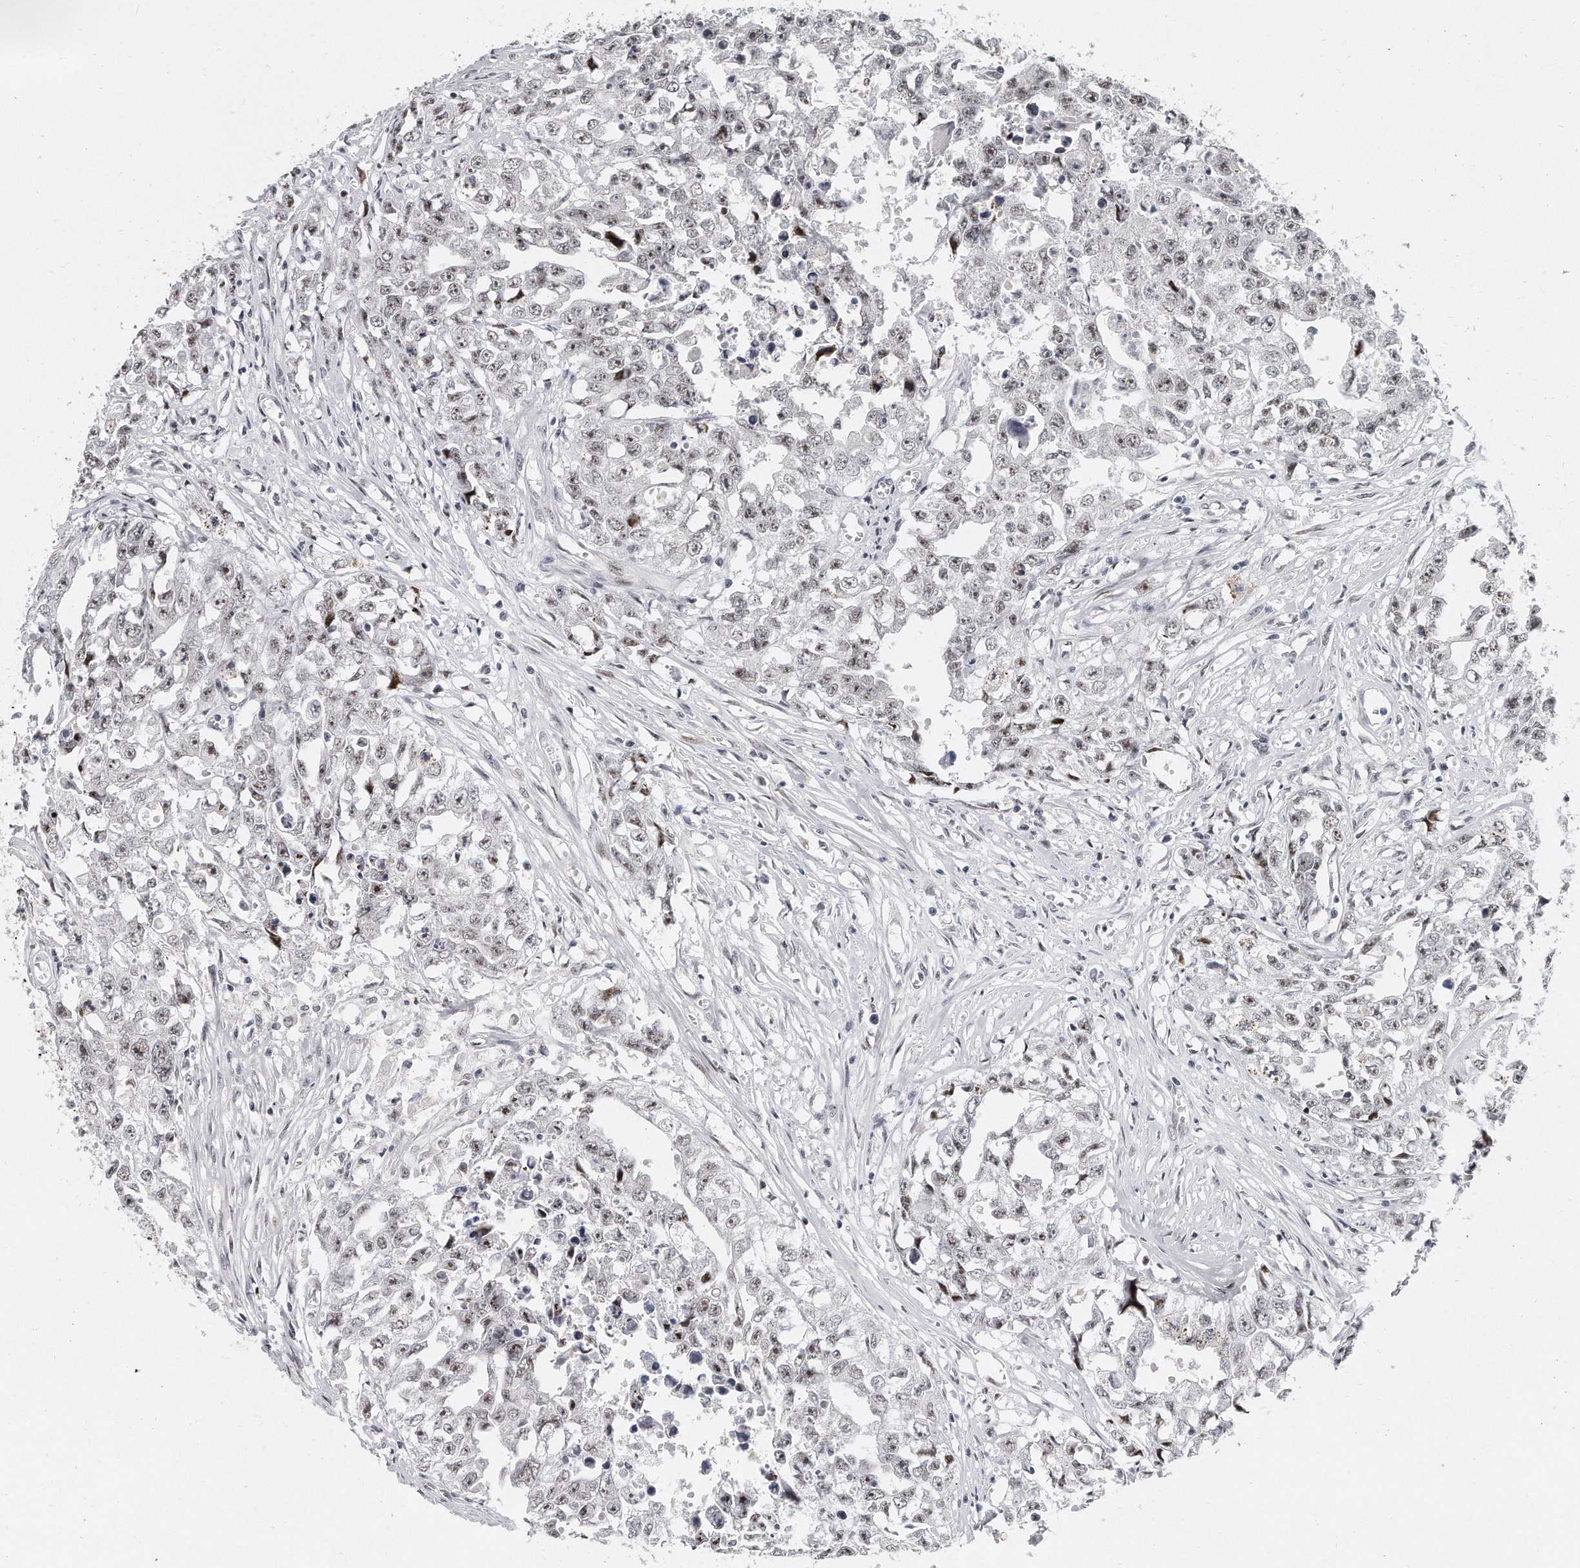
{"staining": {"intensity": "weak", "quantity": ">75%", "location": "nuclear"}, "tissue": "testis cancer", "cell_type": "Tumor cells", "image_type": "cancer", "snomed": [{"axis": "morphology", "description": "Seminoma, NOS"}, {"axis": "morphology", "description": "Carcinoma, Embryonal, NOS"}, {"axis": "topography", "description": "Testis"}], "caption": "Protein staining of testis cancer (embryonal carcinoma) tissue reveals weak nuclear staining in about >75% of tumor cells. The staining is performed using DAB brown chromogen to label protein expression. The nuclei are counter-stained blue using hematoxylin.", "gene": "TFCP2L1", "patient": {"sex": "male", "age": 43}}